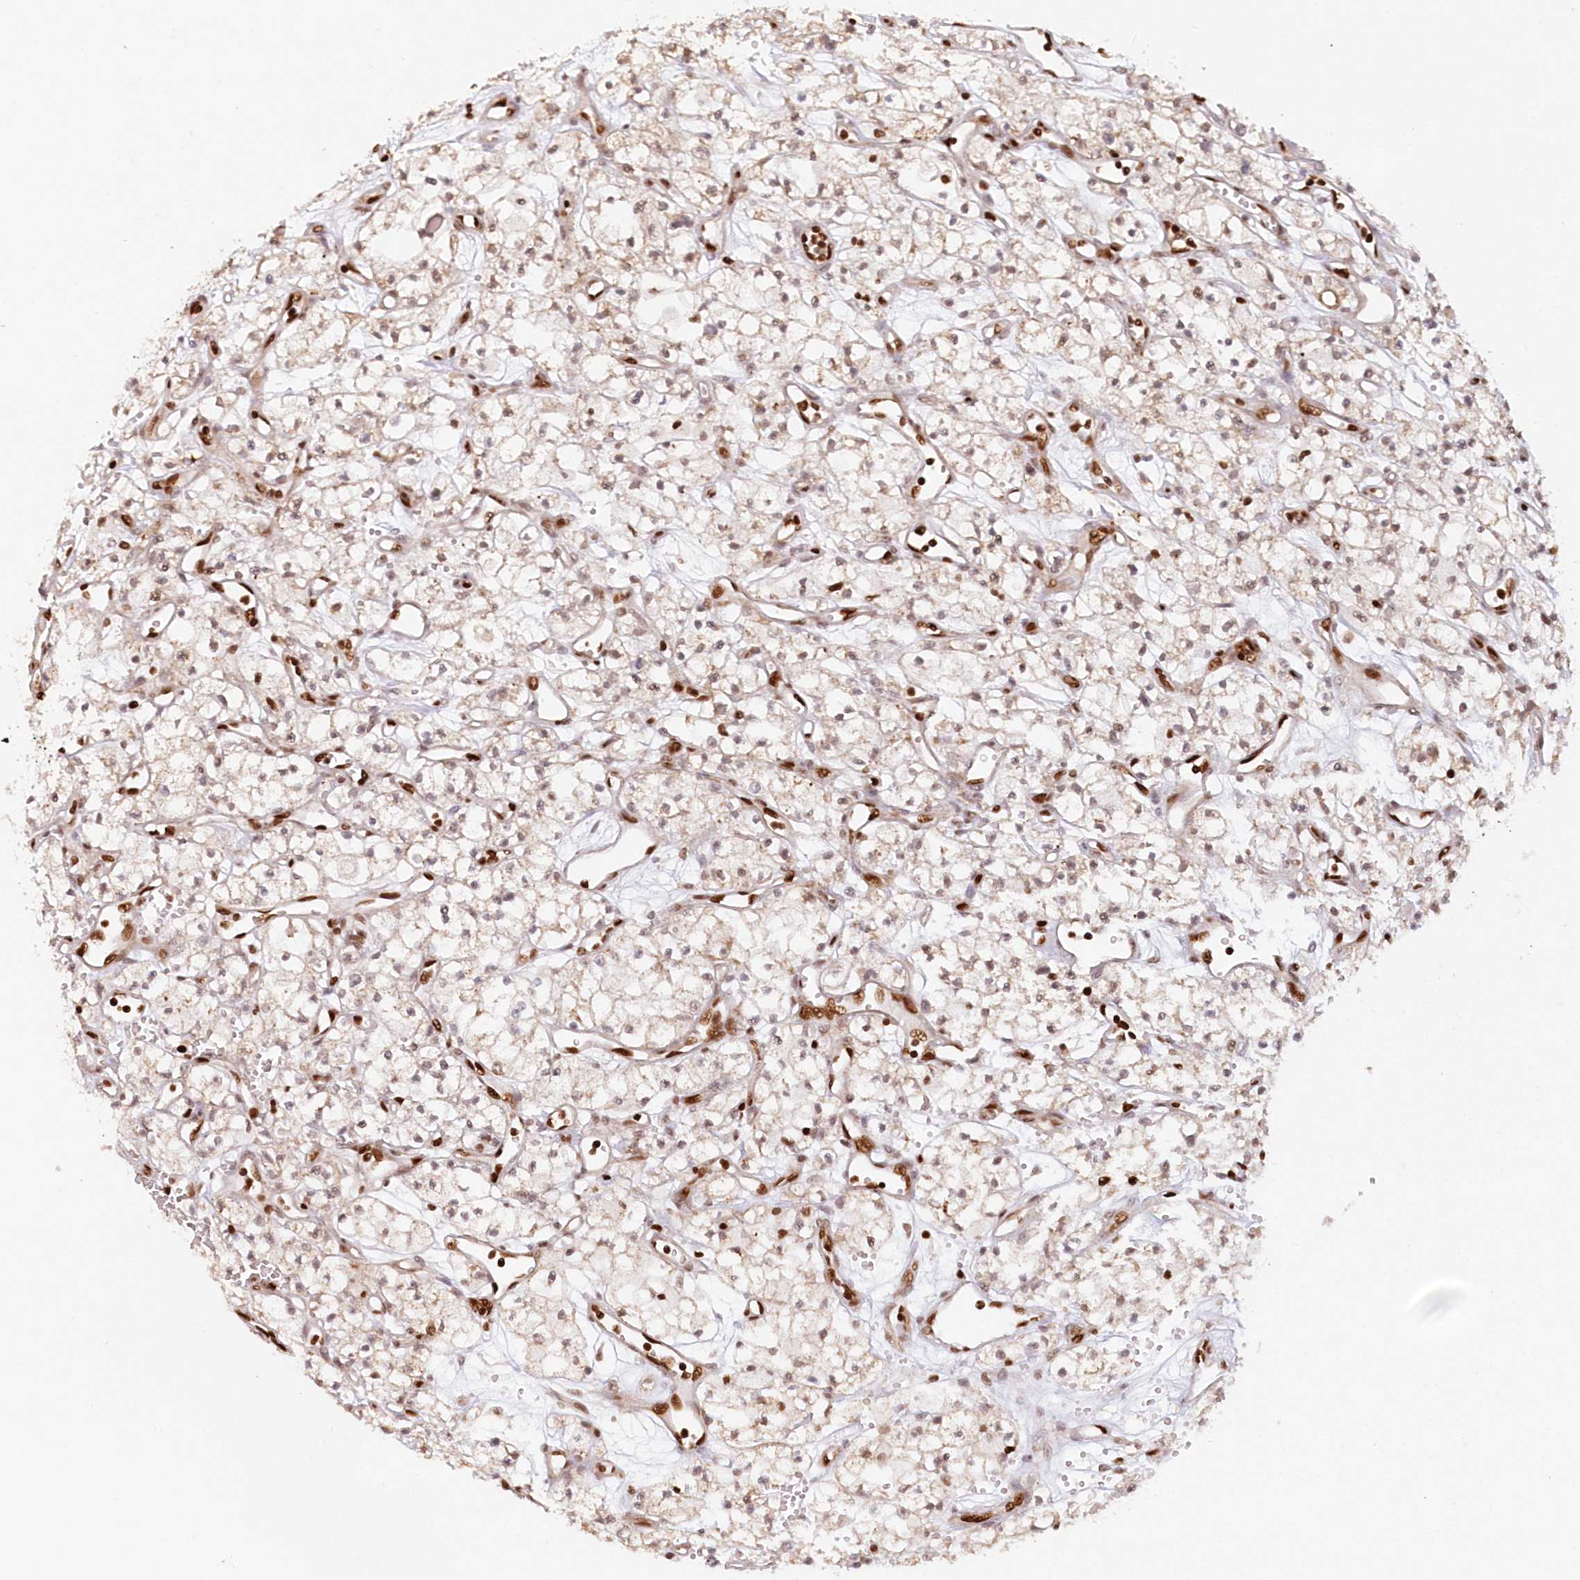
{"staining": {"intensity": "negative", "quantity": "none", "location": "none"}, "tissue": "renal cancer", "cell_type": "Tumor cells", "image_type": "cancer", "snomed": [{"axis": "morphology", "description": "Adenocarcinoma, NOS"}, {"axis": "topography", "description": "Kidney"}], "caption": "A photomicrograph of renal cancer stained for a protein displays no brown staining in tumor cells. Brightfield microscopy of IHC stained with DAB (brown) and hematoxylin (blue), captured at high magnification.", "gene": "POLR2B", "patient": {"sex": "male", "age": 59}}